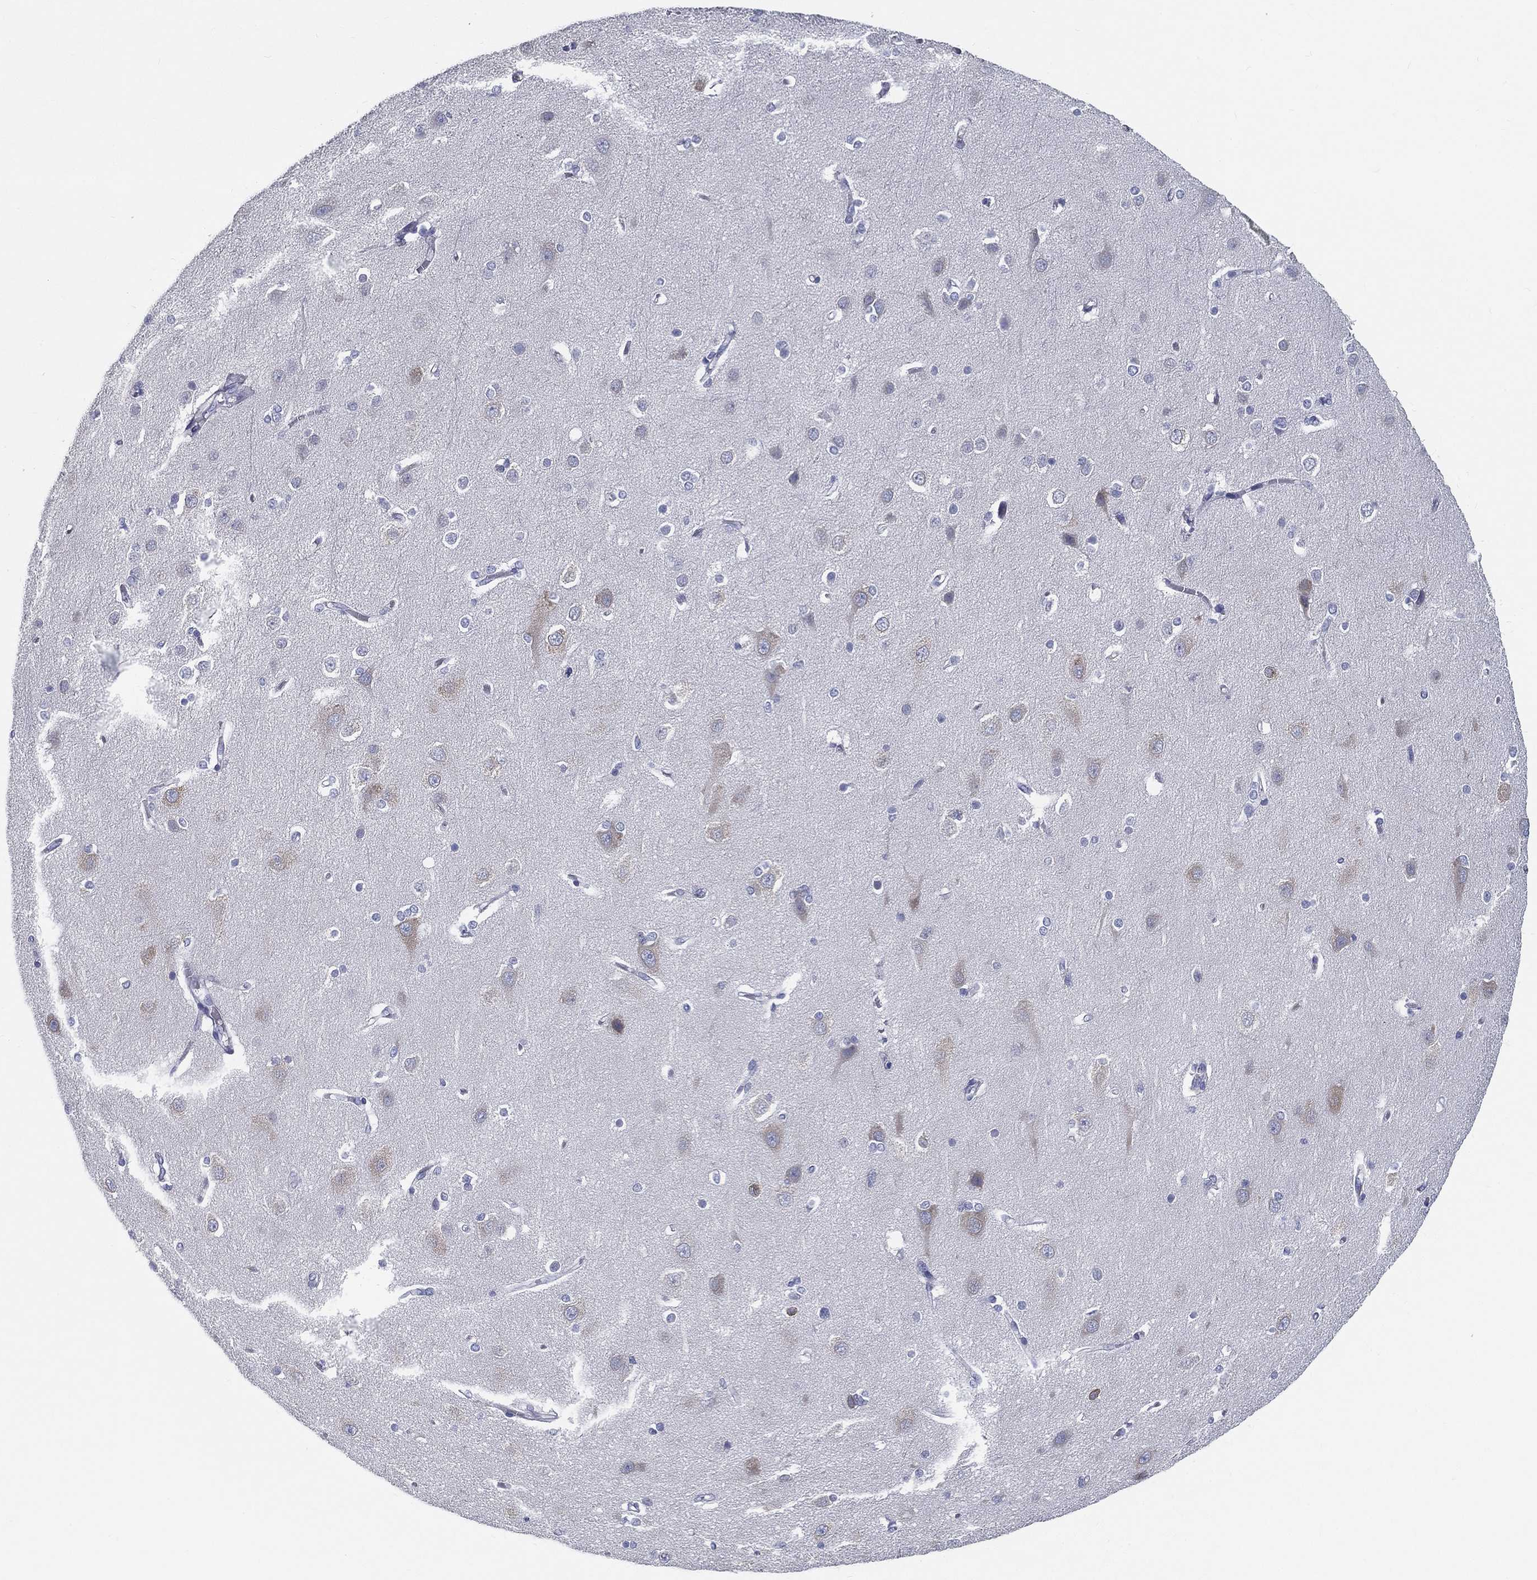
{"staining": {"intensity": "negative", "quantity": "none", "location": "none"}, "tissue": "cerebral cortex", "cell_type": "Endothelial cells", "image_type": "normal", "snomed": [{"axis": "morphology", "description": "Normal tissue, NOS"}, {"axis": "topography", "description": "Cerebral cortex"}], "caption": "This micrograph is of benign cerebral cortex stained with IHC to label a protein in brown with the nuclei are counter-stained blue. There is no positivity in endothelial cells. (DAB (3,3'-diaminobenzidine) immunohistochemistry (IHC) with hematoxylin counter stain).", "gene": "STS", "patient": {"sex": "male", "age": 37}}